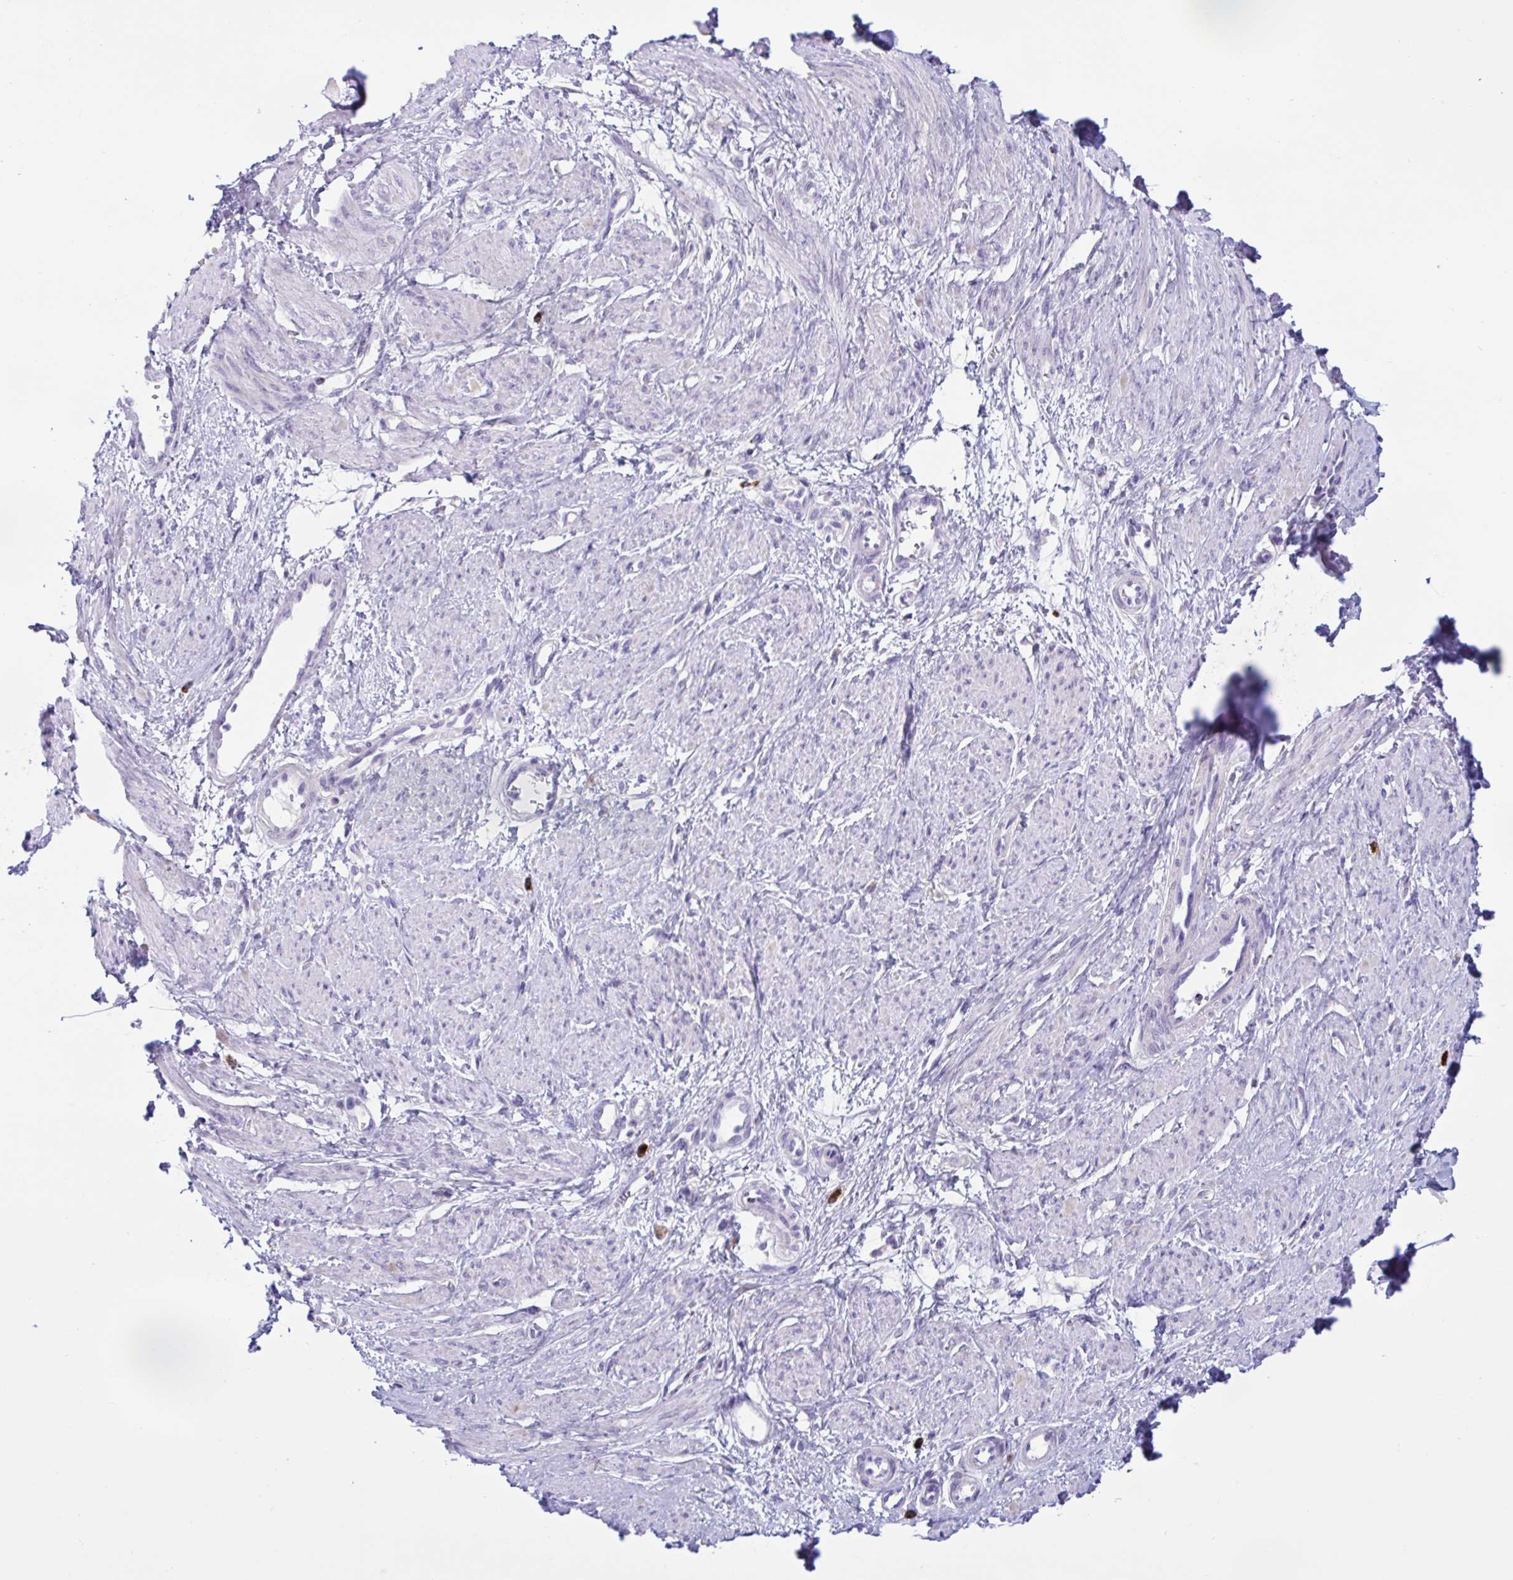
{"staining": {"intensity": "negative", "quantity": "none", "location": "none"}, "tissue": "smooth muscle", "cell_type": "Smooth muscle cells", "image_type": "normal", "snomed": [{"axis": "morphology", "description": "Normal tissue, NOS"}, {"axis": "topography", "description": "Smooth muscle"}, {"axis": "topography", "description": "Uterus"}], "caption": "Immunohistochemical staining of unremarkable smooth muscle shows no significant expression in smooth muscle cells.", "gene": "SREBF1", "patient": {"sex": "female", "age": 39}}